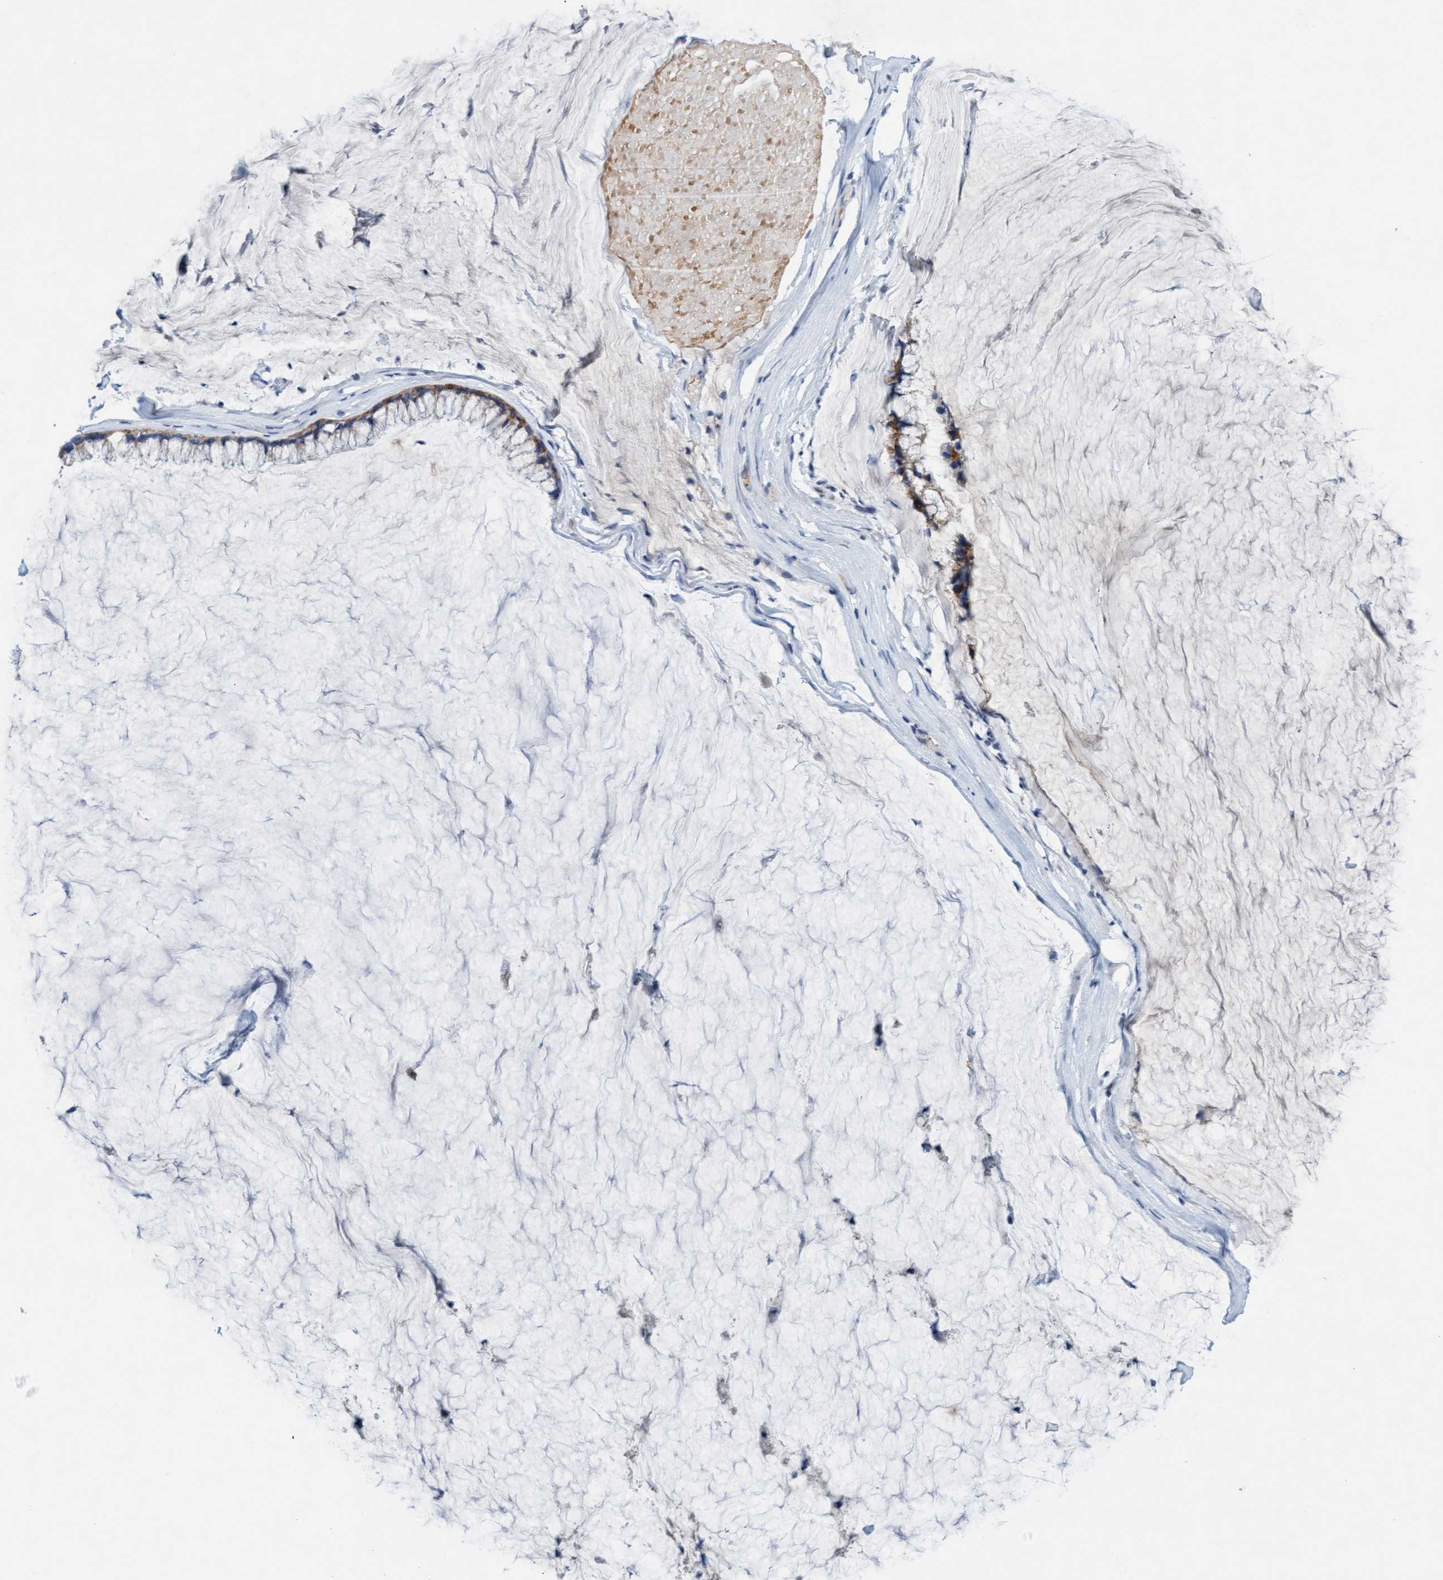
{"staining": {"intensity": "moderate", "quantity": ">75%", "location": "cytoplasmic/membranous"}, "tissue": "ovarian cancer", "cell_type": "Tumor cells", "image_type": "cancer", "snomed": [{"axis": "morphology", "description": "Cystadenocarcinoma, mucinous, NOS"}, {"axis": "topography", "description": "Ovary"}], "caption": "Immunohistochemical staining of human mucinous cystadenocarcinoma (ovarian) shows medium levels of moderate cytoplasmic/membranous protein positivity in about >75% of tumor cells.", "gene": "SIGIRR", "patient": {"sex": "female", "age": 39}}